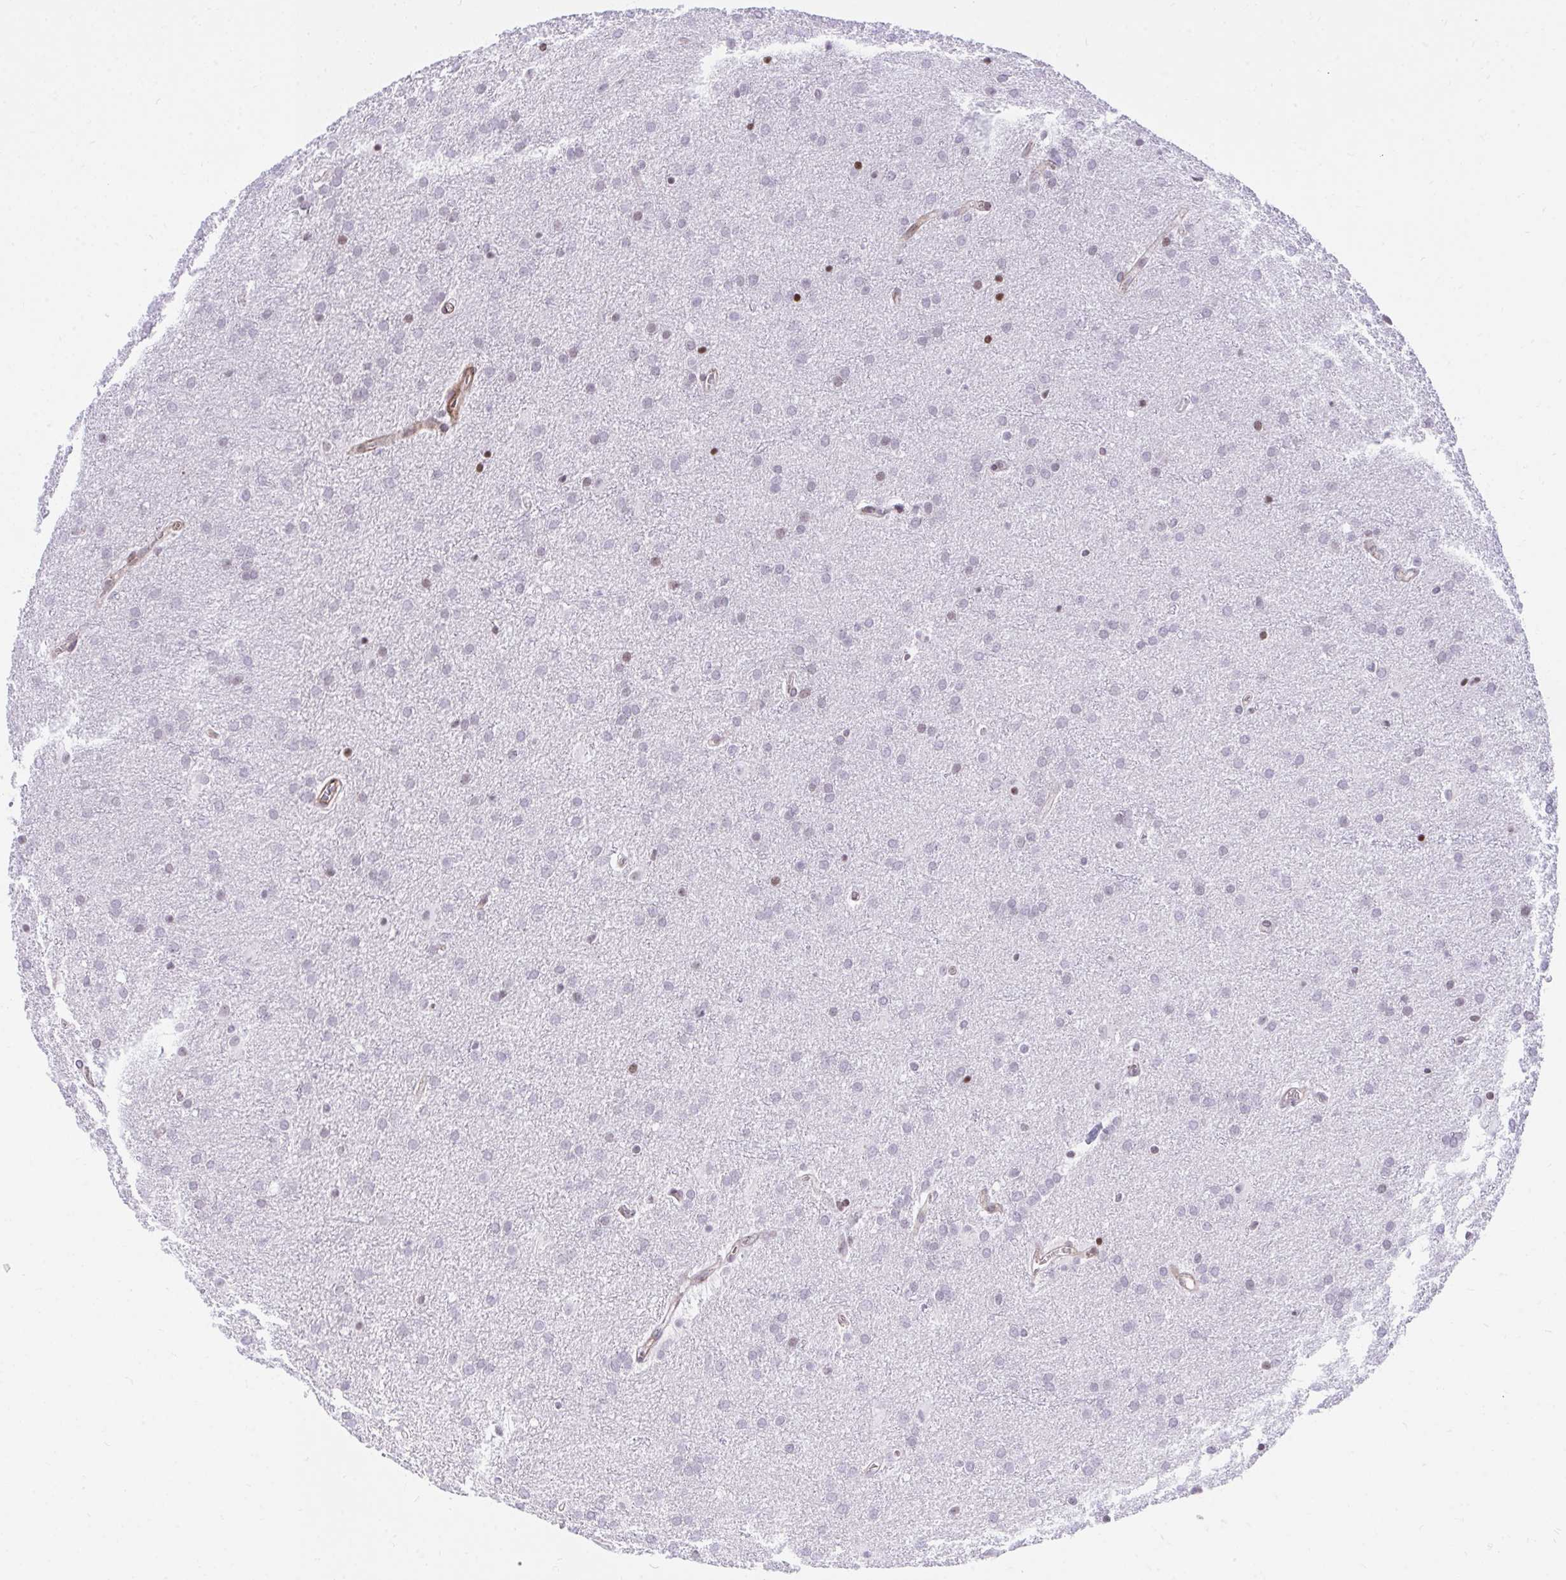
{"staining": {"intensity": "moderate", "quantity": "<25%", "location": "nuclear"}, "tissue": "glioma", "cell_type": "Tumor cells", "image_type": "cancer", "snomed": [{"axis": "morphology", "description": "Glioma, malignant, Low grade"}, {"axis": "topography", "description": "Brain"}], "caption": "Immunohistochemistry (IHC) histopathology image of neoplastic tissue: human glioma stained using immunohistochemistry (IHC) shows low levels of moderate protein expression localized specifically in the nuclear of tumor cells, appearing as a nuclear brown color.", "gene": "KCNN4", "patient": {"sex": "female", "age": 32}}